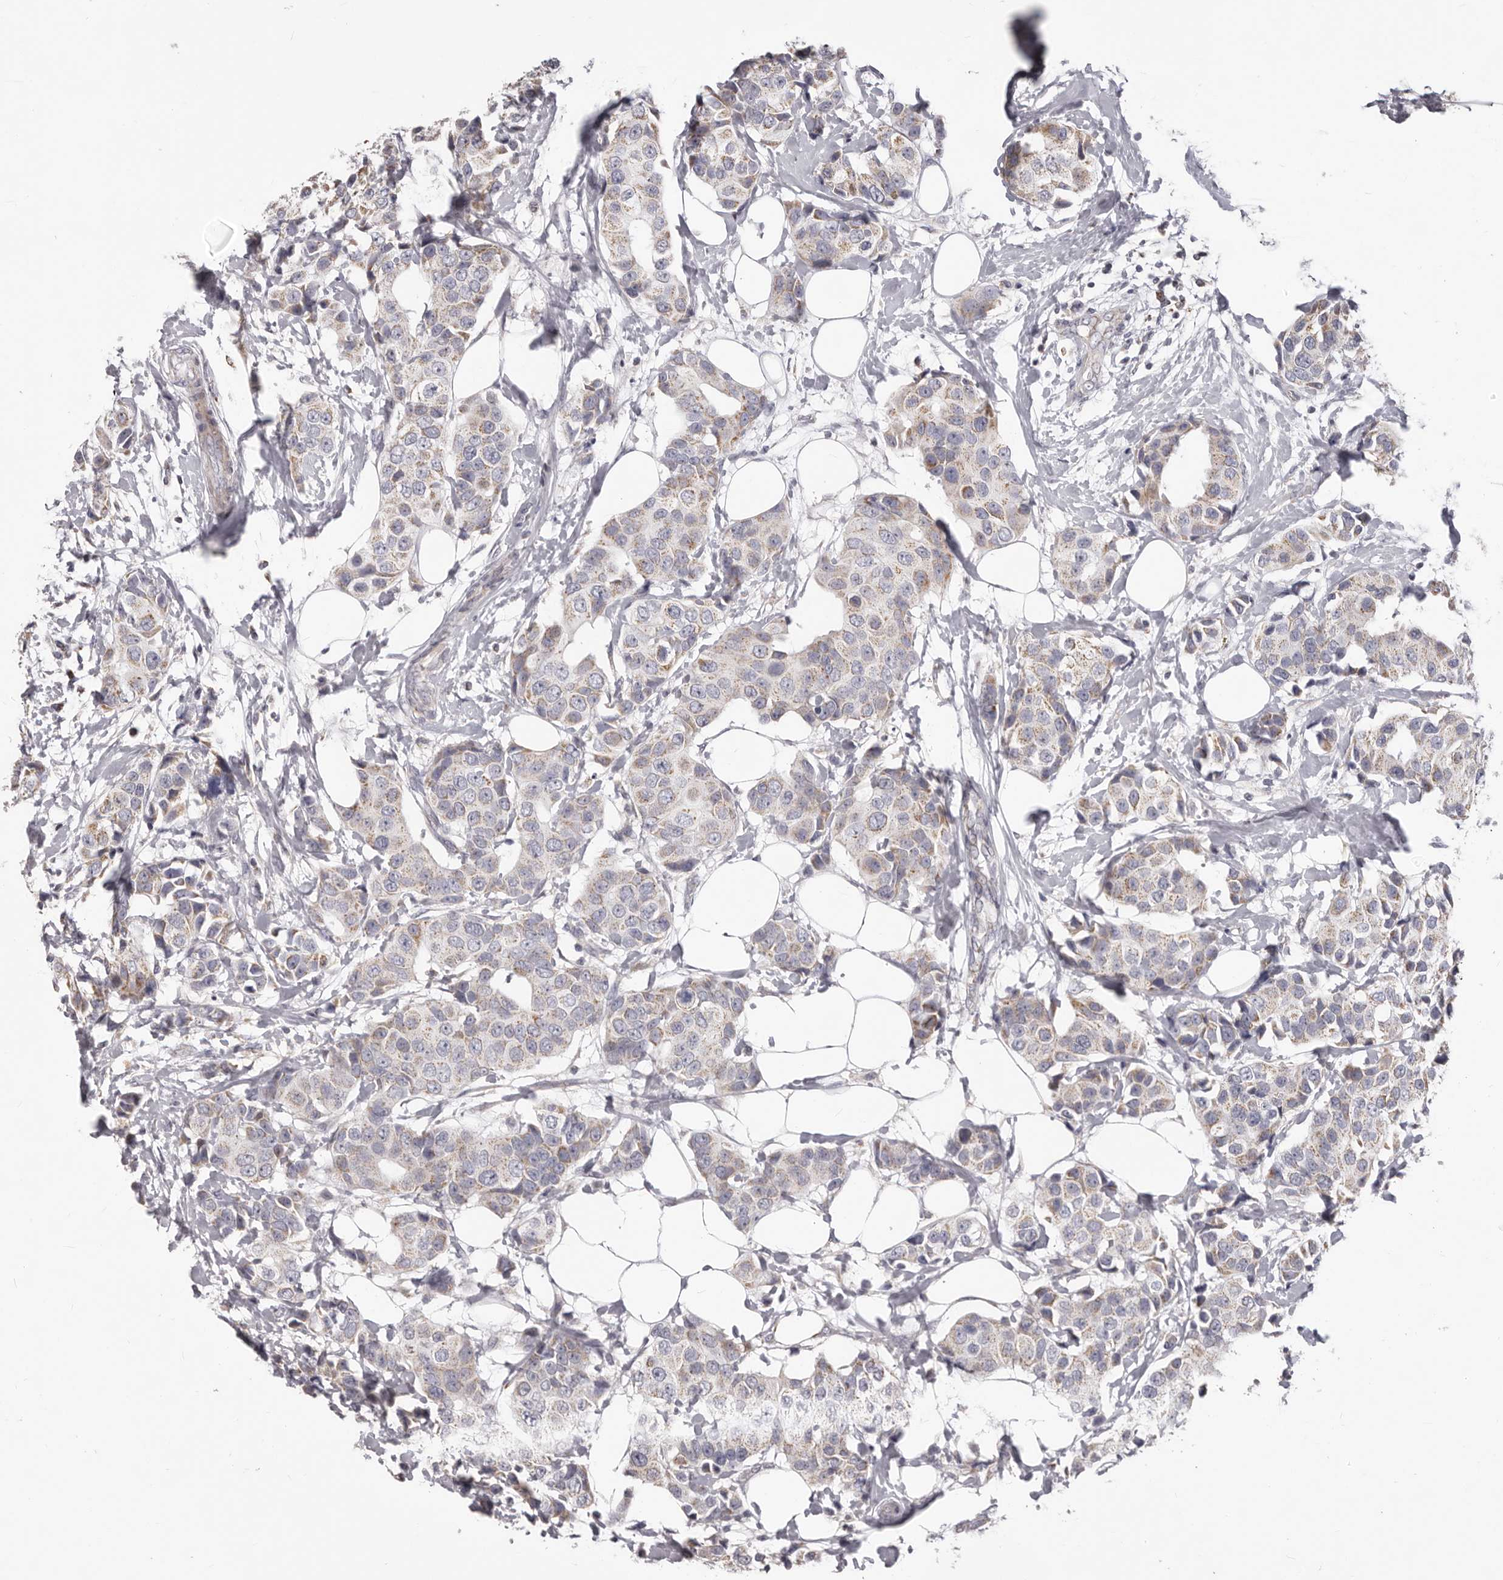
{"staining": {"intensity": "moderate", "quantity": "<25%", "location": "cytoplasmic/membranous"}, "tissue": "breast cancer", "cell_type": "Tumor cells", "image_type": "cancer", "snomed": [{"axis": "morphology", "description": "Normal tissue, NOS"}, {"axis": "morphology", "description": "Duct carcinoma"}, {"axis": "topography", "description": "Breast"}], "caption": "An IHC image of tumor tissue is shown. Protein staining in brown shows moderate cytoplasmic/membranous positivity in breast cancer (intraductal carcinoma) within tumor cells. (DAB (3,3'-diaminobenzidine) IHC with brightfield microscopy, high magnification).", "gene": "PRMT2", "patient": {"sex": "female", "age": 39}}